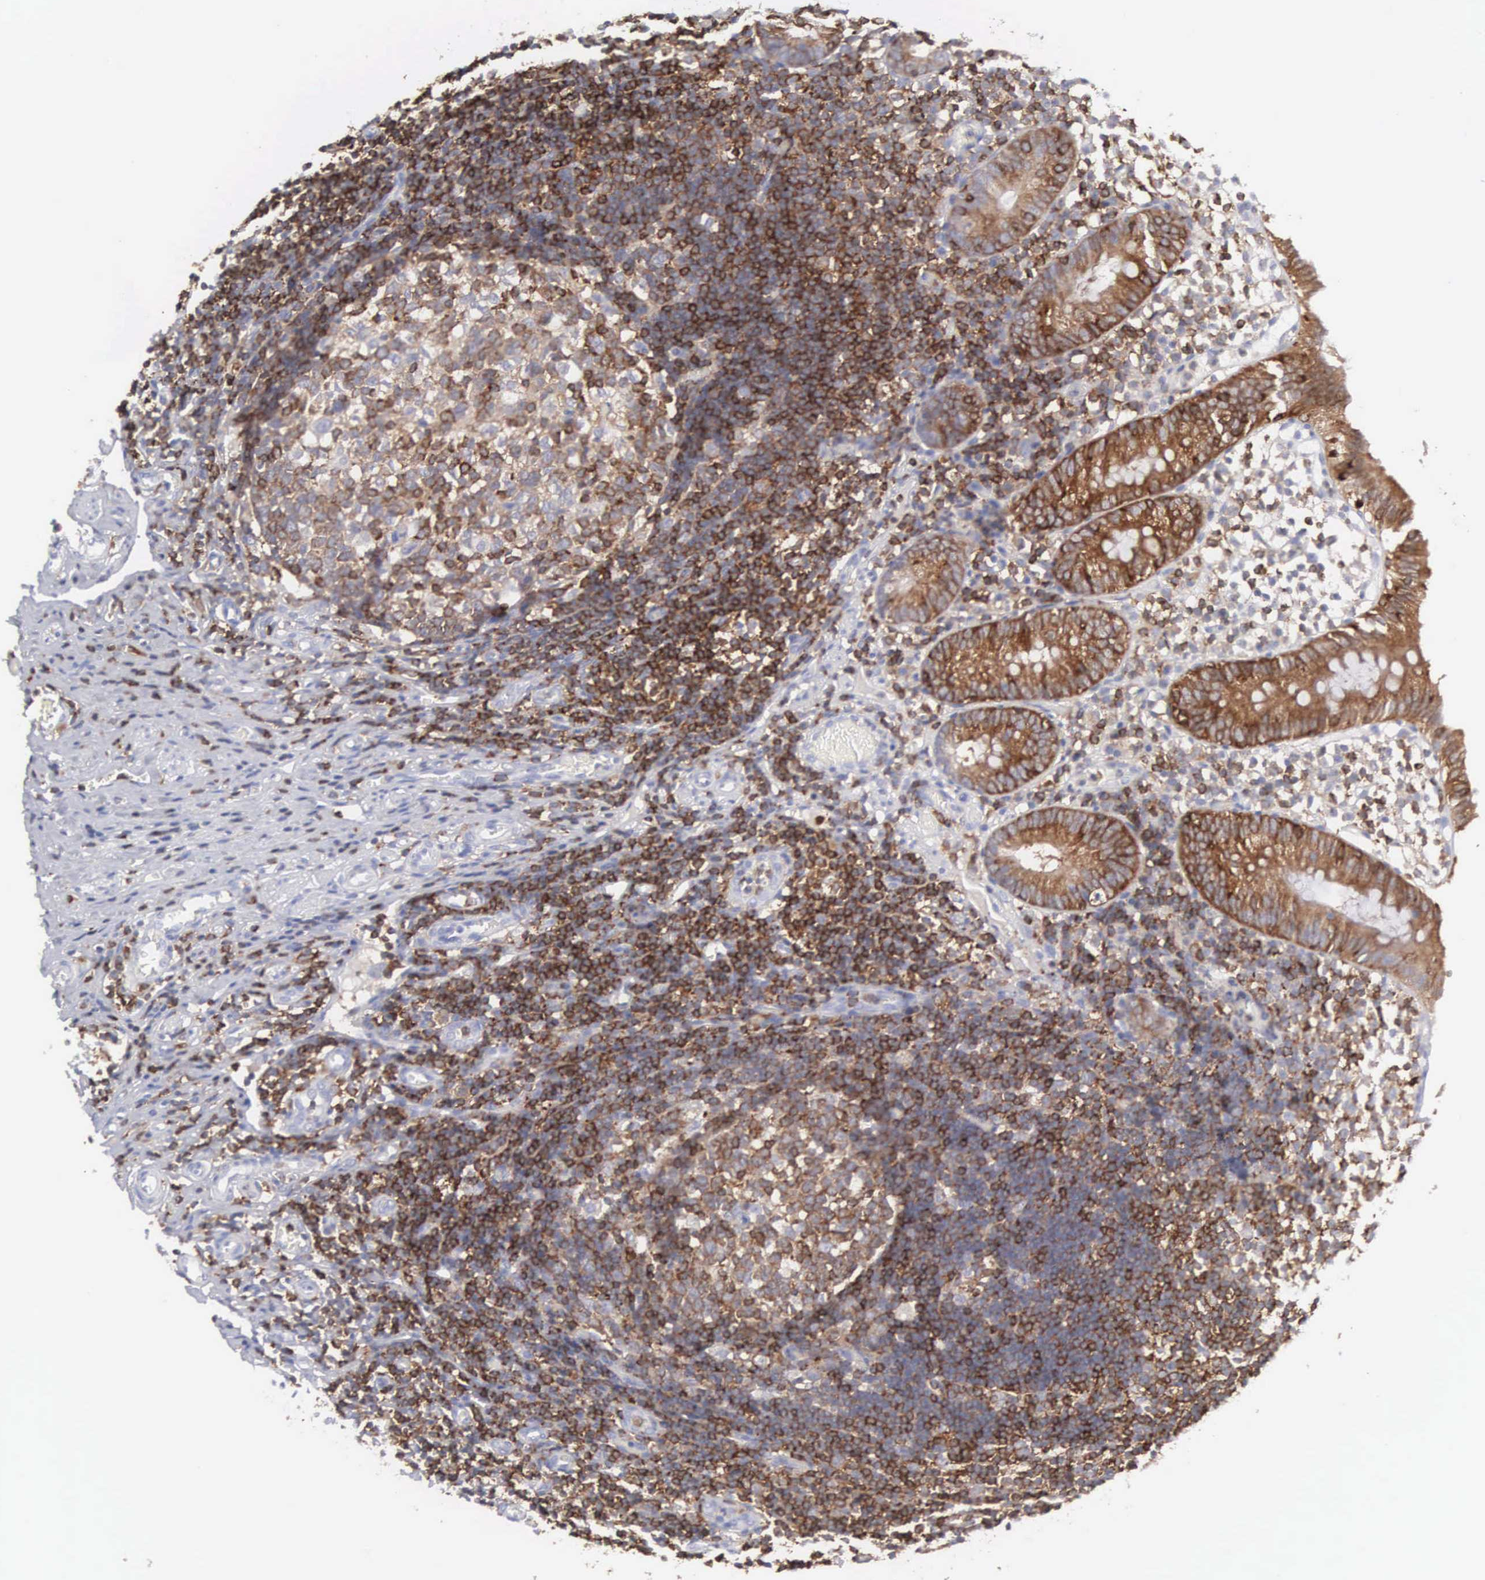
{"staining": {"intensity": "strong", "quantity": ">75%", "location": "cytoplasmic/membranous"}, "tissue": "appendix", "cell_type": "Glandular cells", "image_type": "normal", "snomed": [{"axis": "morphology", "description": "Normal tissue, NOS"}, {"axis": "topography", "description": "Appendix"}], "caption": "High-magnification brightfield microscopy of benign appendix stained with DAB (brown) and counterstained with hematoxylin (blue). glandular cells exhibit strong cytoplasmic/membranous expression is seen in approximately>75% of cells.", "gene": "ENSG00000285304", "patient": {"sex": "male", "age": 25}}